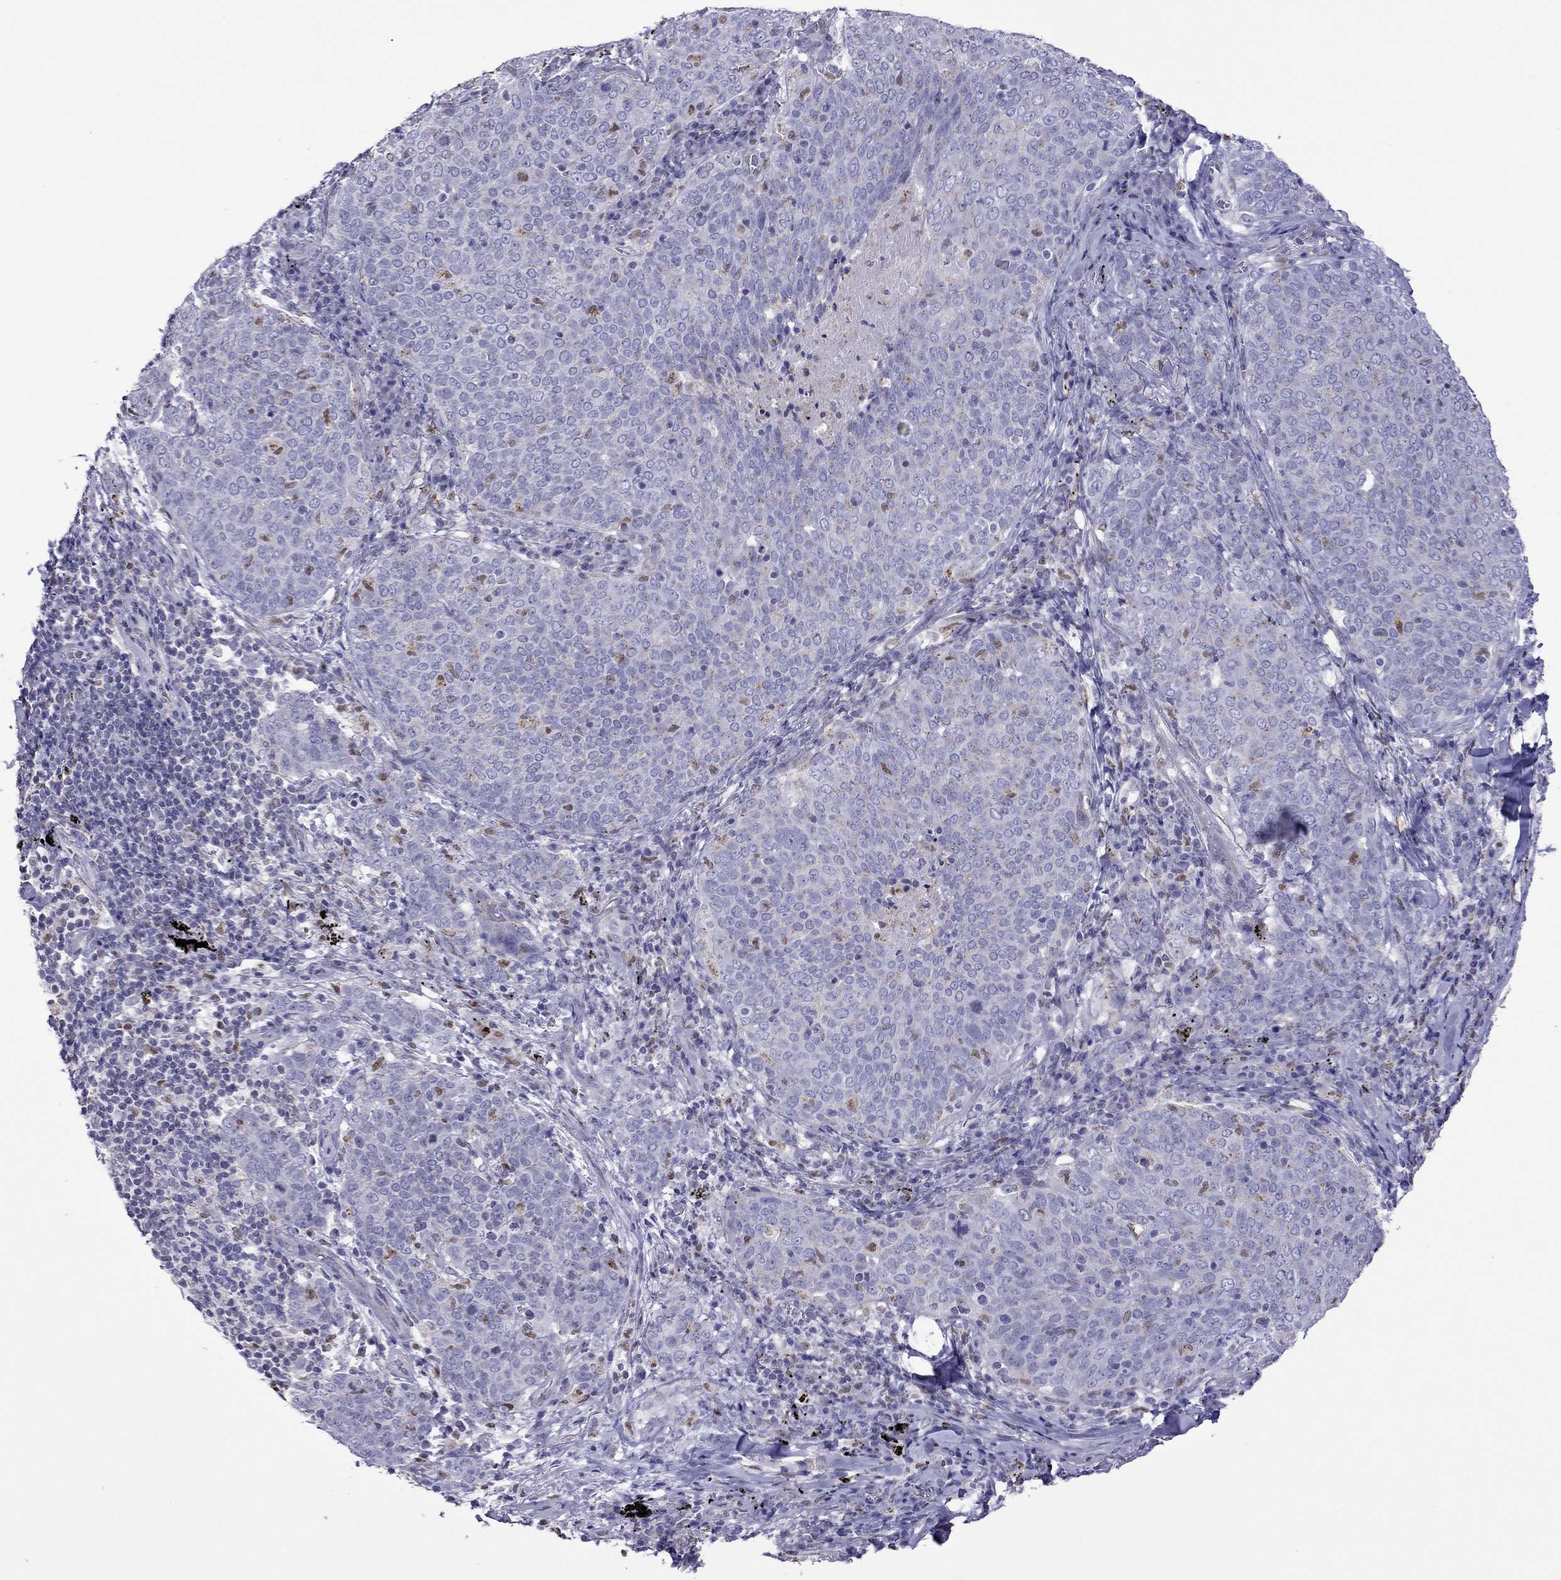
{"staining": {"intensity": "negative", "quantity": "none", "location": "none"}, "tissue": "lung cancer", "cell_type": "Tumor cells", "image_type": "cancer", "snomed": [{"axis": "morphology", "description": "Squamous cell carcinoma, NOS"}, {"axis": "topography", "description": "Lung"}], "caption": "An immunohistochemistry image of squamous cell carcinoma (lung) is shown. There is no staining in tumor cells of squamous cell carcinoma (lung). (Brightfield microscopy of DAB IHC at high magnification).", "gene": "MPZ", "patient": {"sex": "male", "age": 82}}